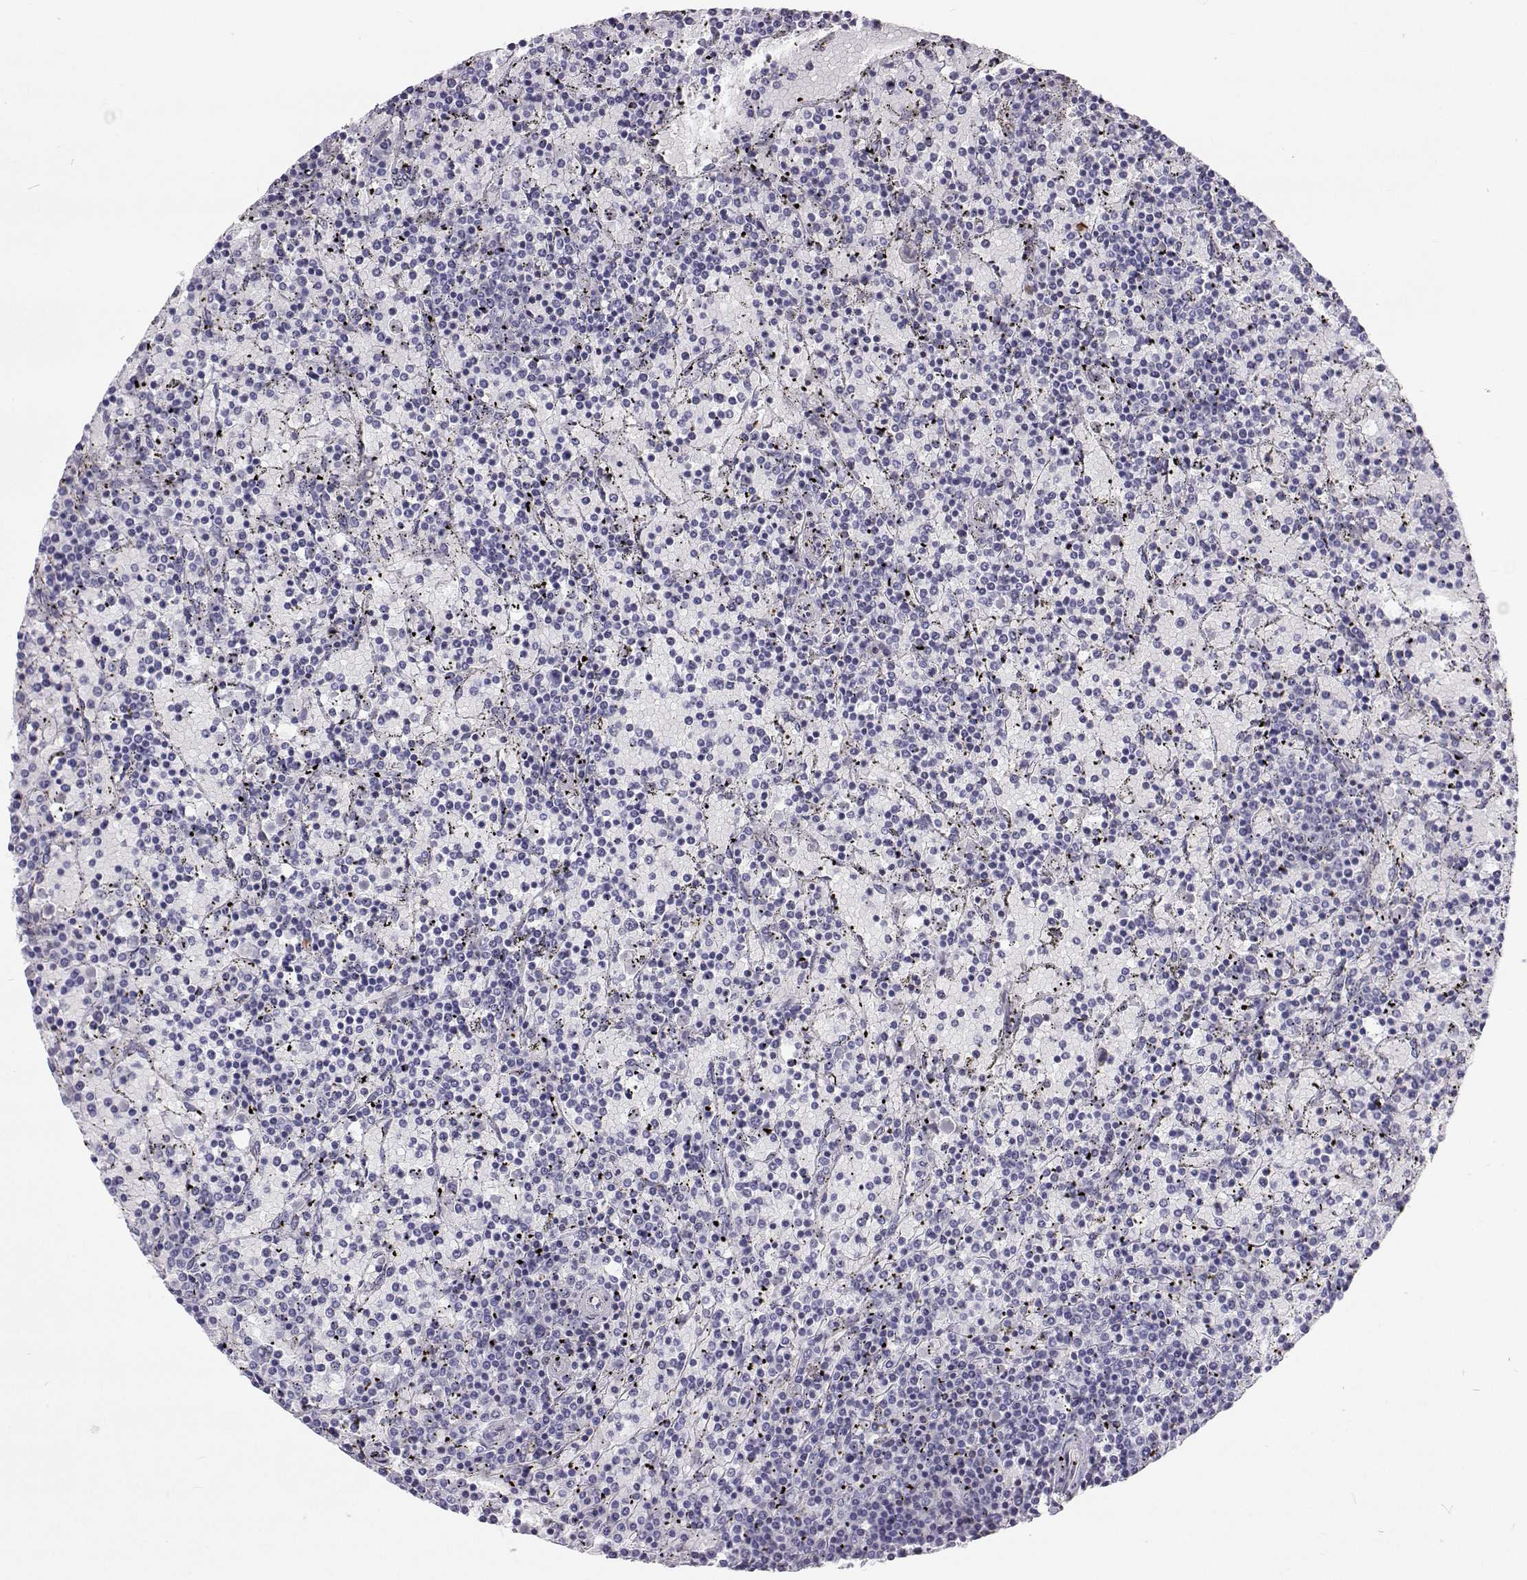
{"staining": {"intensity": "negative", "quantity": "none", "location": "none"}, "tissue": "lymphoma", "cell_type": "Tumor cells", "image_type": "cancer", "snomed": [{"axis": "morphology", "description": "Malignant lymphoma, non-Hodgkin's type, Low grade"}, {"axis": "topography", "description": "Spleen"}], "caption": "A high-resolution histopathology image shows immunohistochemistry staining of malignant lymphoma, non-Hodgkin's type (low-grade), which demonstrates no significant expression in tumor cells.", "gene": "GALM", "patient": {"sex": "female", "age": 77}}